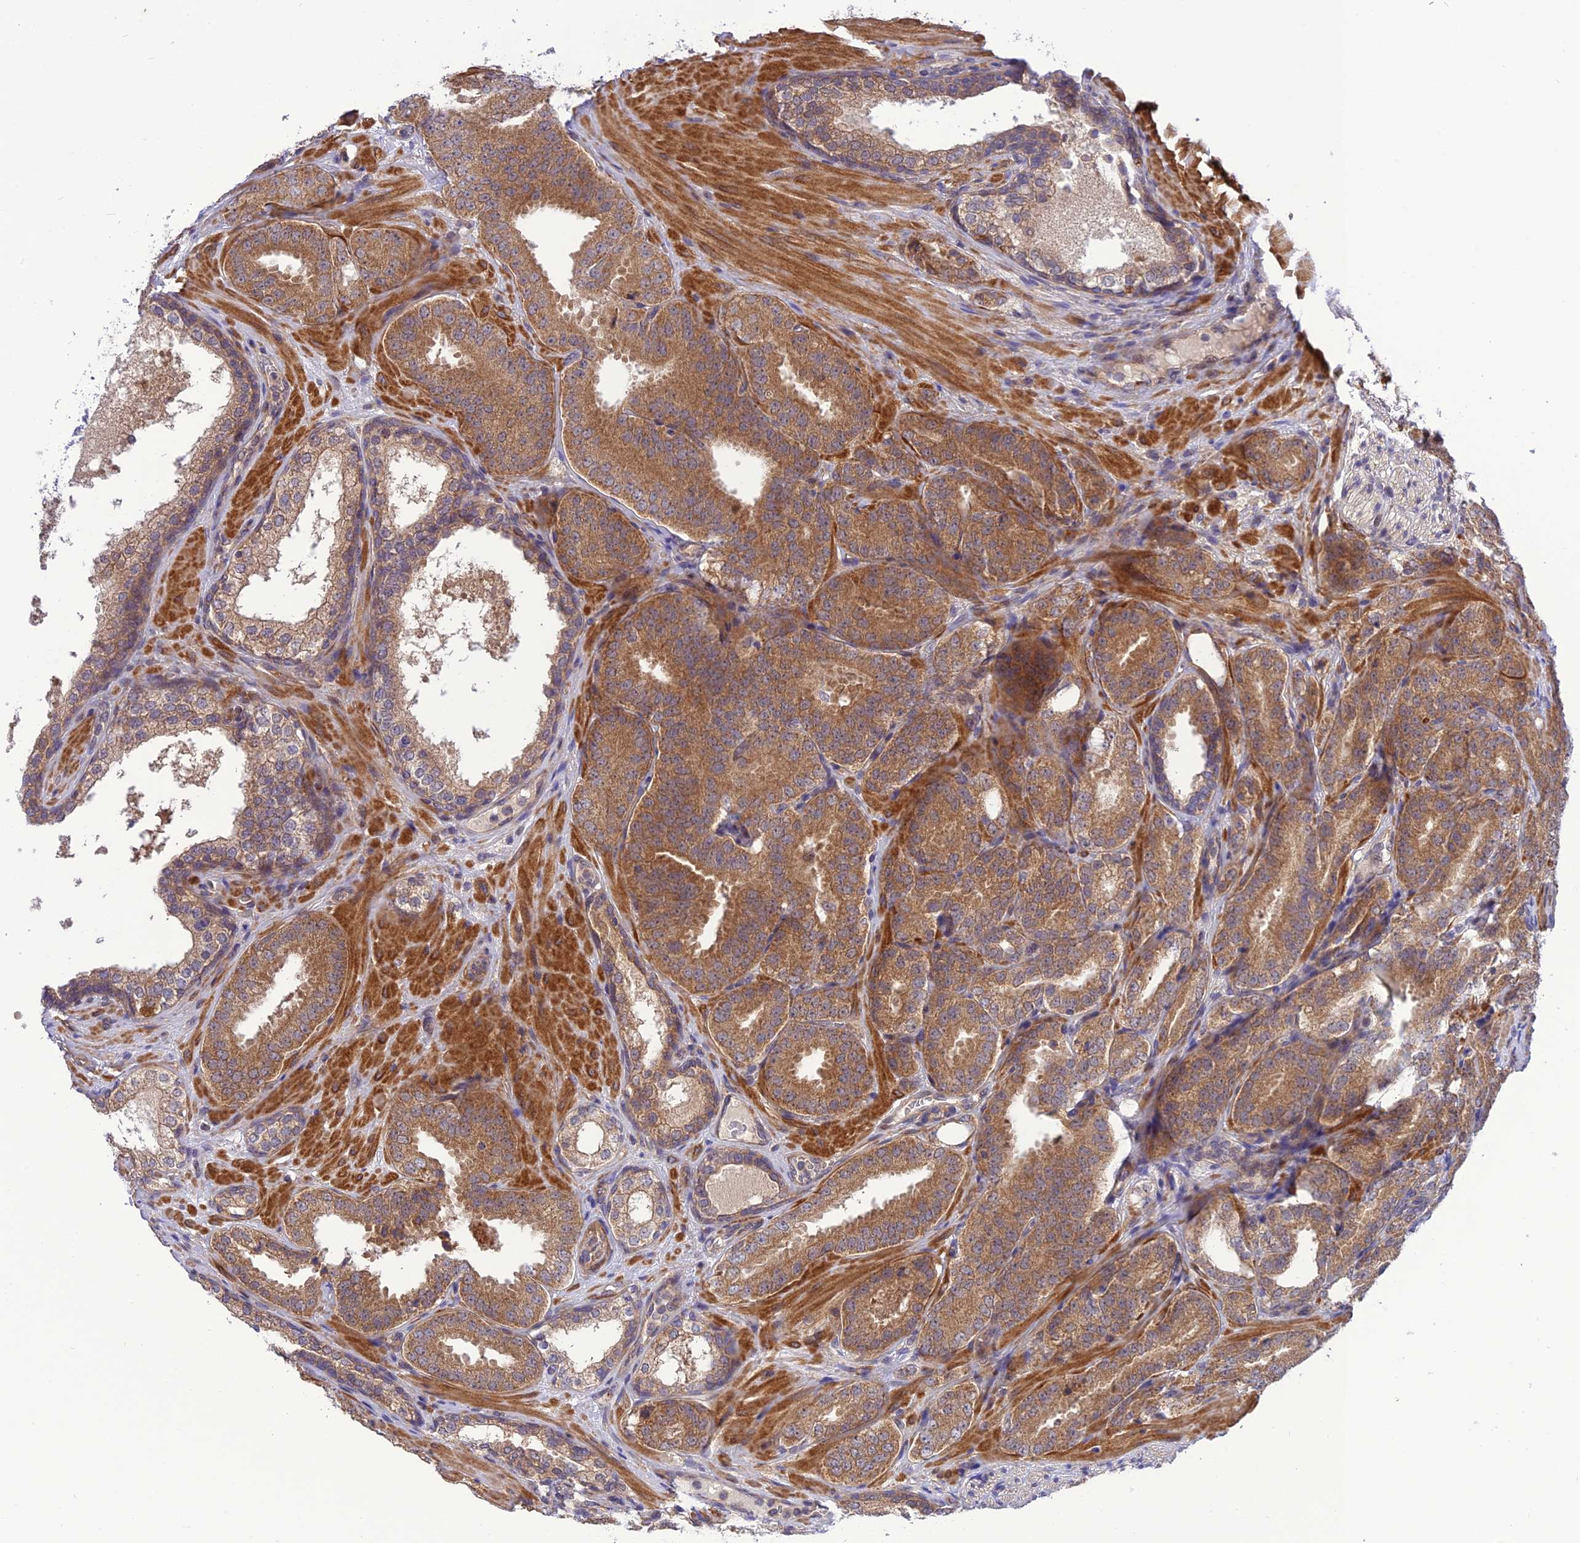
{"staining": {"intensity": "moderate", "quantity": ">75%", "location": "cytoplasmic/membranous"}, "tissue": "prostate cancer", "cell_type": "Tumor cells", "image_type": "cancer", "snomed": [{"axis": "morphology", "description": "Adenocarcinoma, High grade"}, {"axis": "topography", "description": "Prostate"}], "caption": "Moderate cytoplasmic/membranous protein expression is appreciated in about >75% of tumor cells in prostate adenocarcinoma (high-grade). The protein is shown in brown color, while the nuclei are stained blue.", "gene": "UROS", "patient": {"sex": "male", "age": 63}}